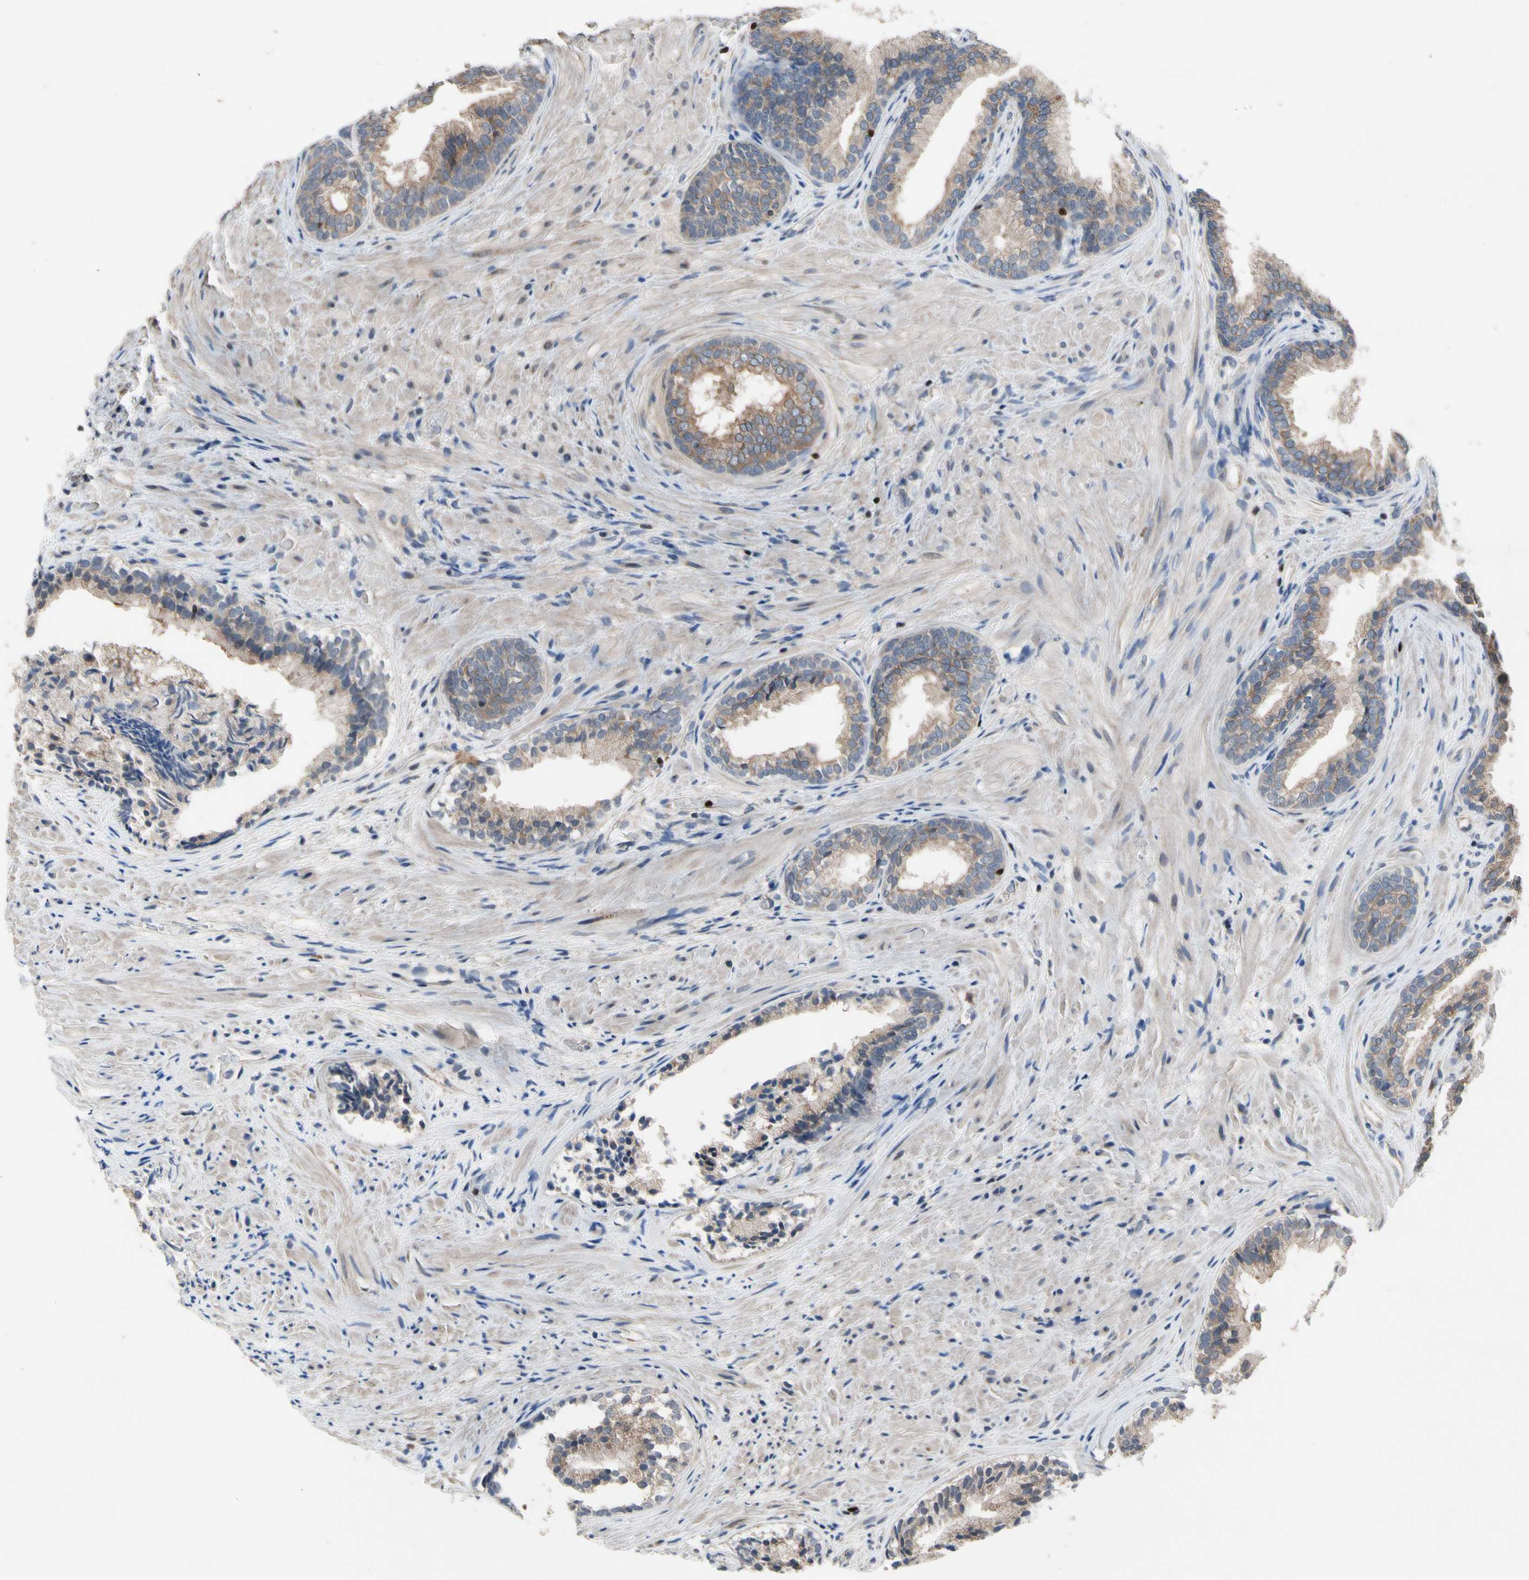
{"staining": {"intensity": "weak", "quantity": "<25%", "location": "cytoplasmic/membranous"}, "tissue": "prostate", "cell_type": "Glandular cells", "image_type": "normal", "snomed": [{"axis": "morphology", "description": "Normal tissue, NOS"}, {"axis": "topography", "description": "Prostate"}], "caption": "High magnification brightfield microscopy of benign prostate stained with DAB (3,3'-diaminobenzidine) (brown) and counterstained with hematoxylin (blue): glandular cells show no significant expression.", "gene": "TBX21", "patient": {"sex": "male", "age": 76}}